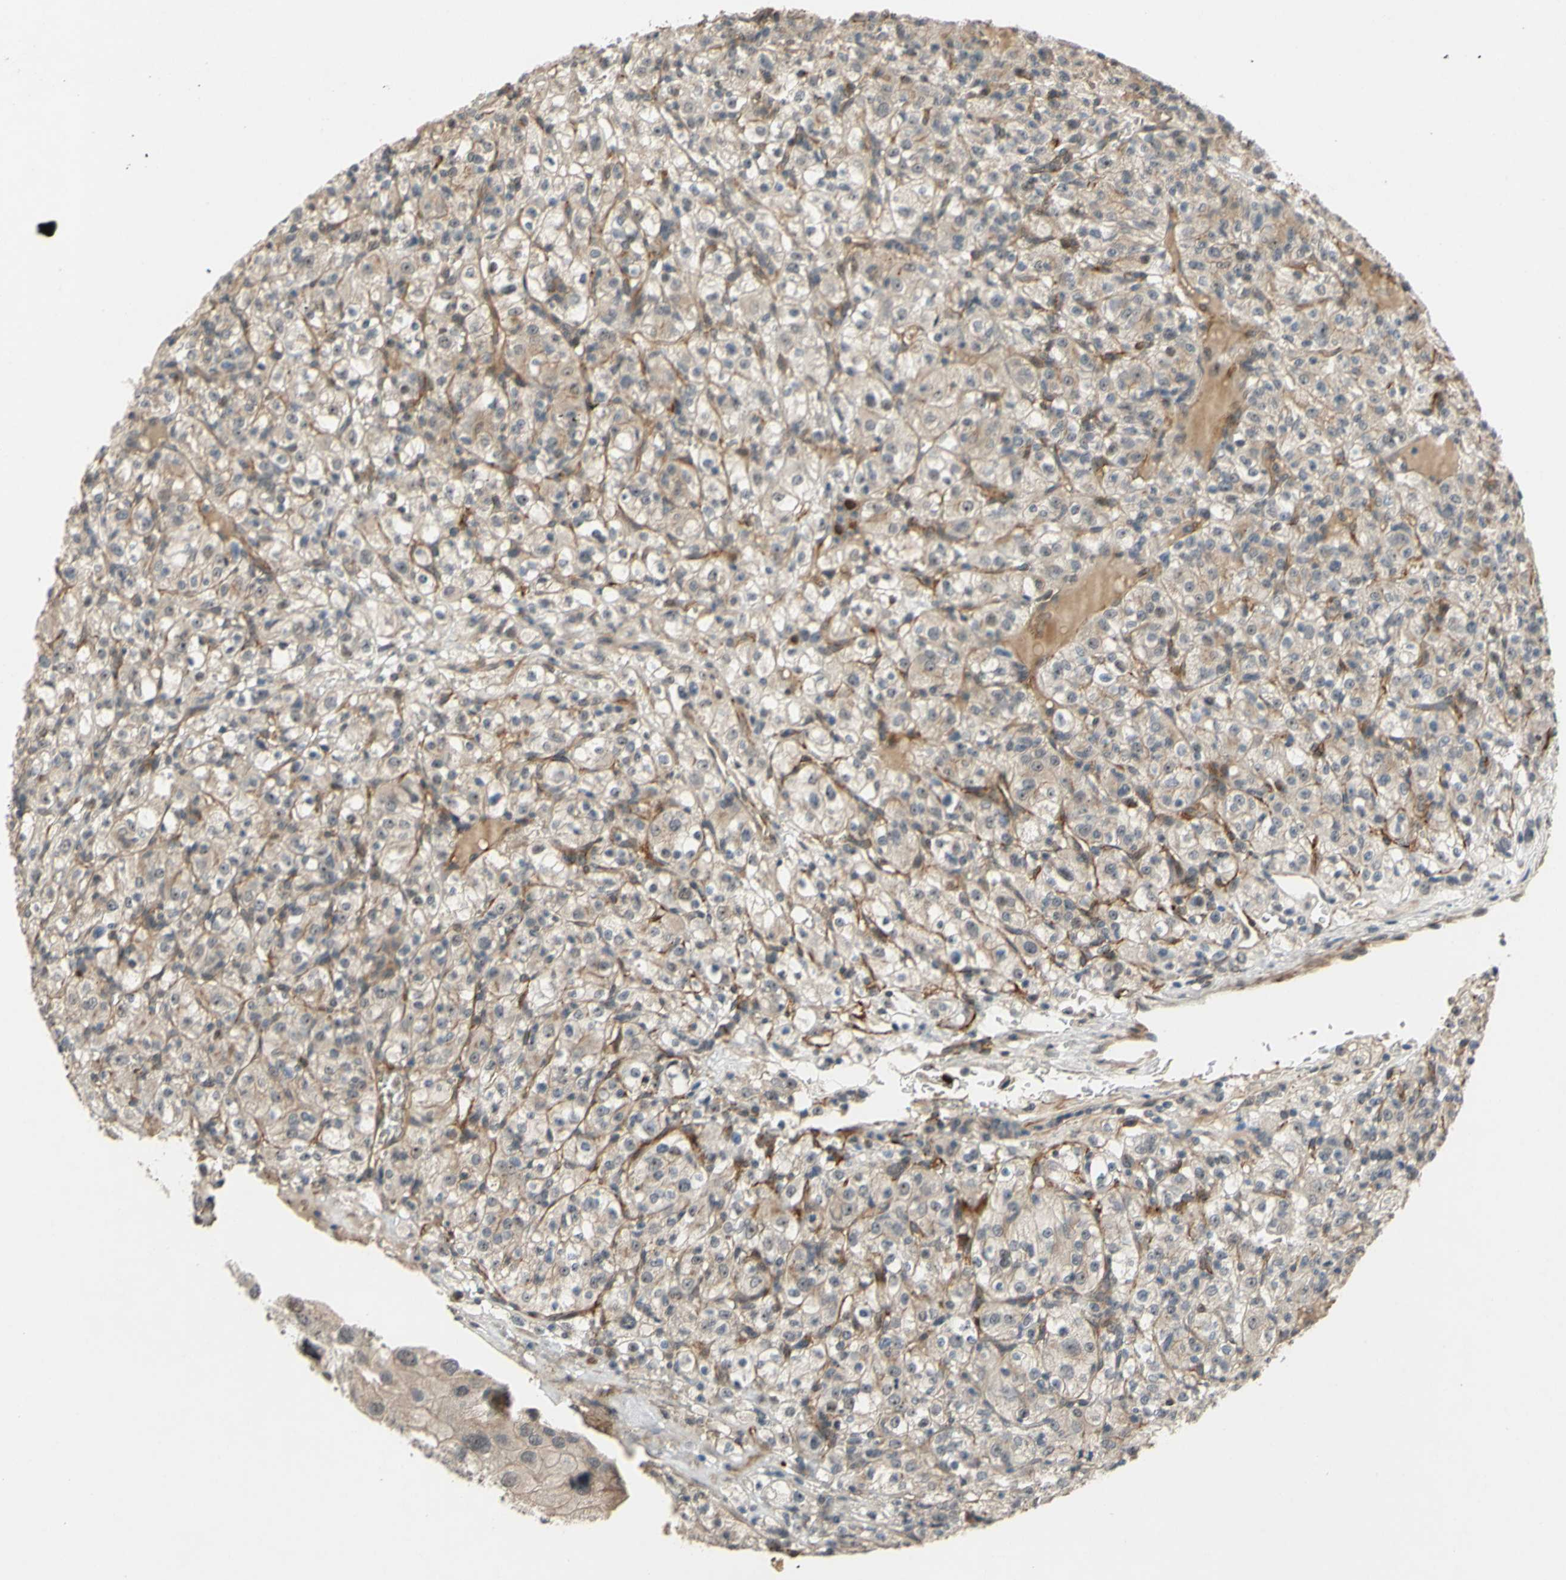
{"staining": {"intensity": "weak", "quantity": "25%-75%", "location": "cytoplasmic/membranous"}, "tissue": "renal cancer", "cell_type": "Tumor cells", "image_type": "cancer", "snomed": [{"axis": "morphology", "description": "Normal tissue, NOS"}, {"axis": "morphology", "description": "Adenocarcinoma, NOS"}, {"axis": "topography", "description": "Kidney"}], "caption": "Renal adenocarcinoma stained with IHC reveals weak cytoplasmic/membranous staining in about 25%-75% of tumor cells.", "gene": "ALK", "patient": {"sex": "female", "age": 72}}